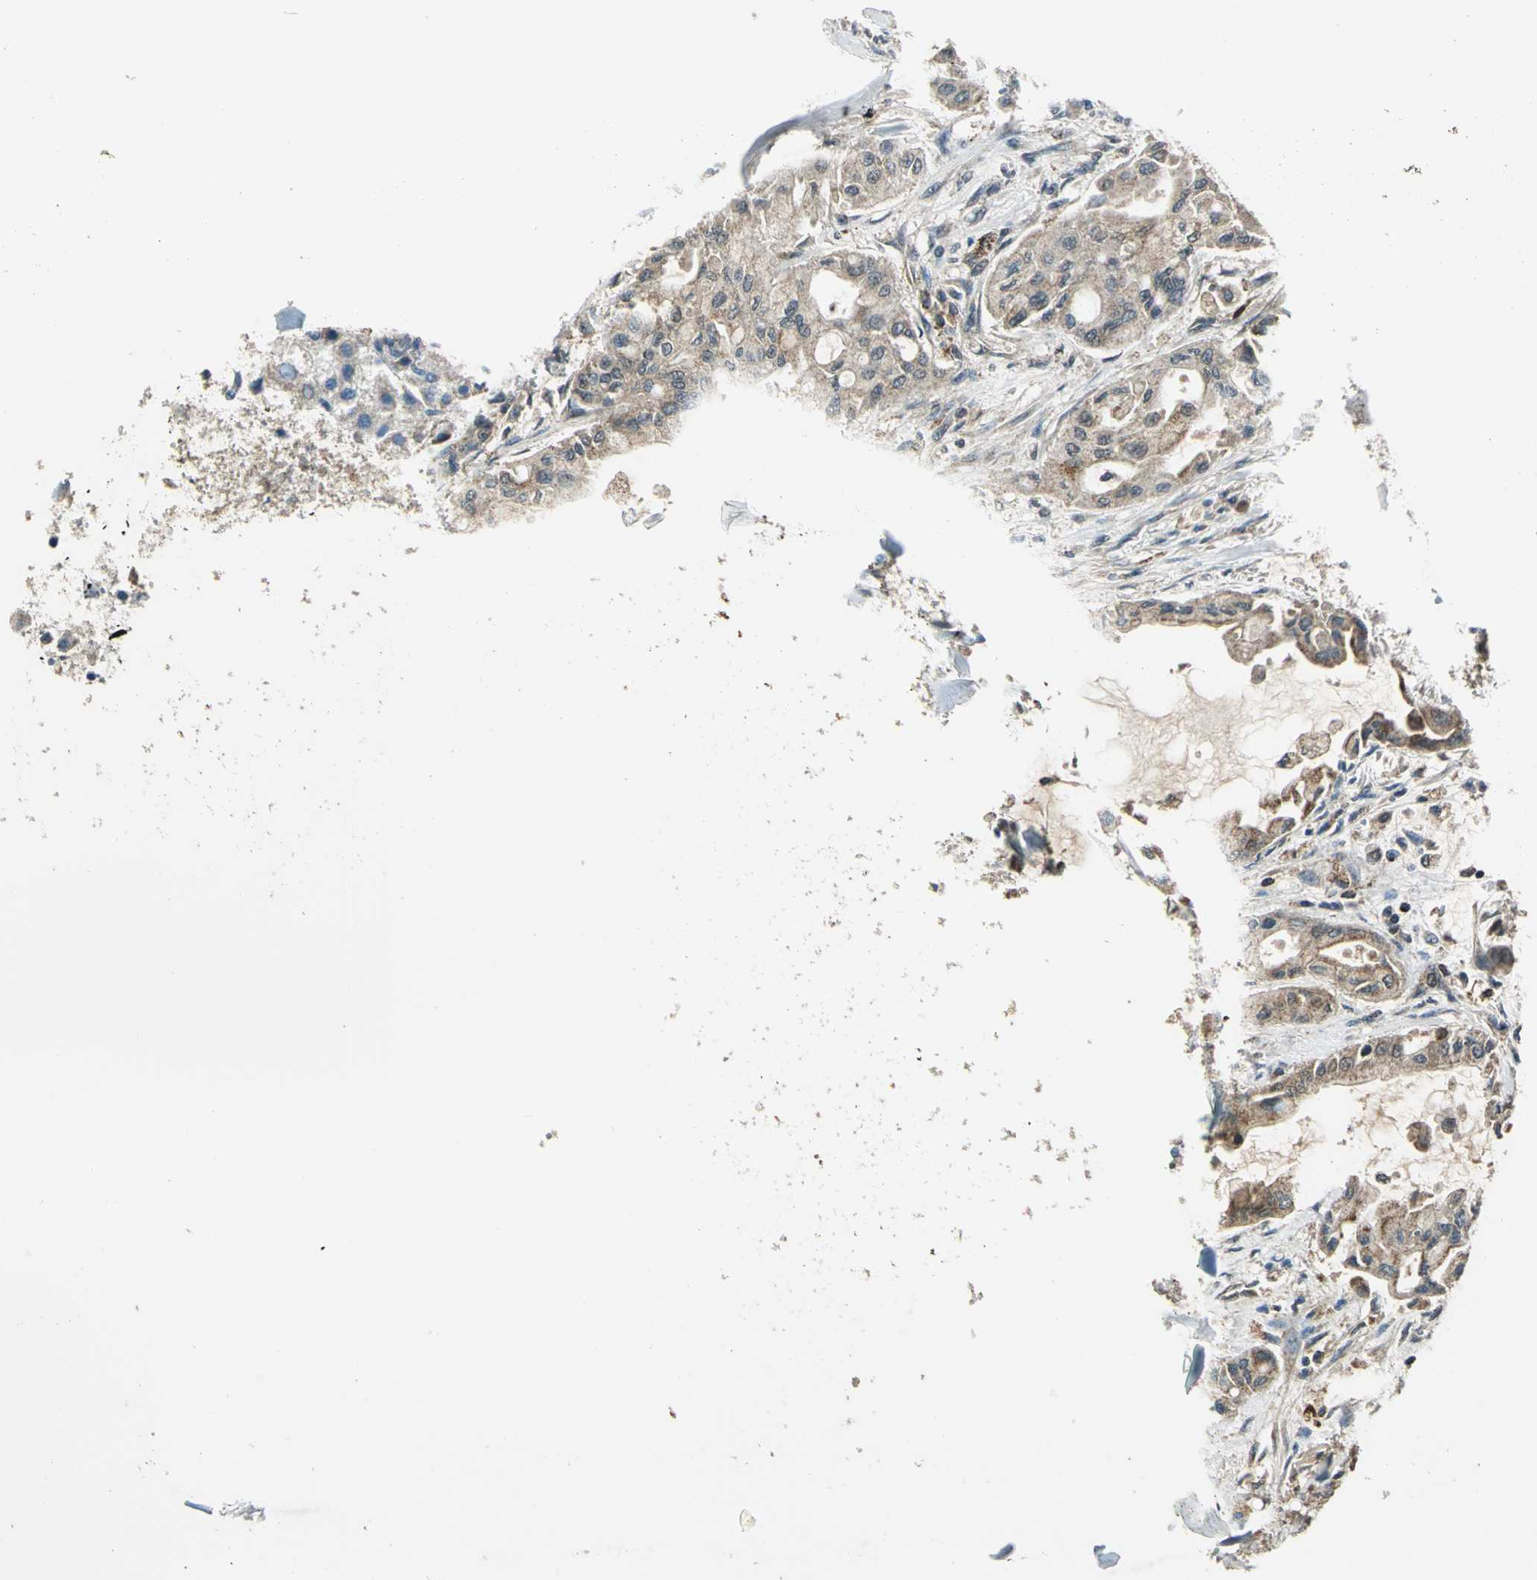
{"staining": {"intensity": "moderate", "quantity": ">75%", "location": "cytoplasmic/membranous"}, "tissue": "pancreatic cancer", "cell_type": "Tumor cells", "image_type": "cancer", "snomed": [{"axis": "morphology", "description": "Adenocarcinoma, NOS"}, {"axis": "morphology", "description": "Adenocarcinoma, metastatic, NOS"}, {"axis": "topography", "description": "Lymph node"}, {"axis": "topography", "description": "Pancreas"}, {"axis": "topography", "description": "Duodenum"}], "caption": "There is medium levels of moderate cytoplasmic/membranous expression in tumor cells of pancreatic cancer (metastatic adenocarcinoma), as demonstrated by immunohistochemical staining (brown color).", "gene": "NUDT2", "patient": {"sex": "female", "age": 64}}